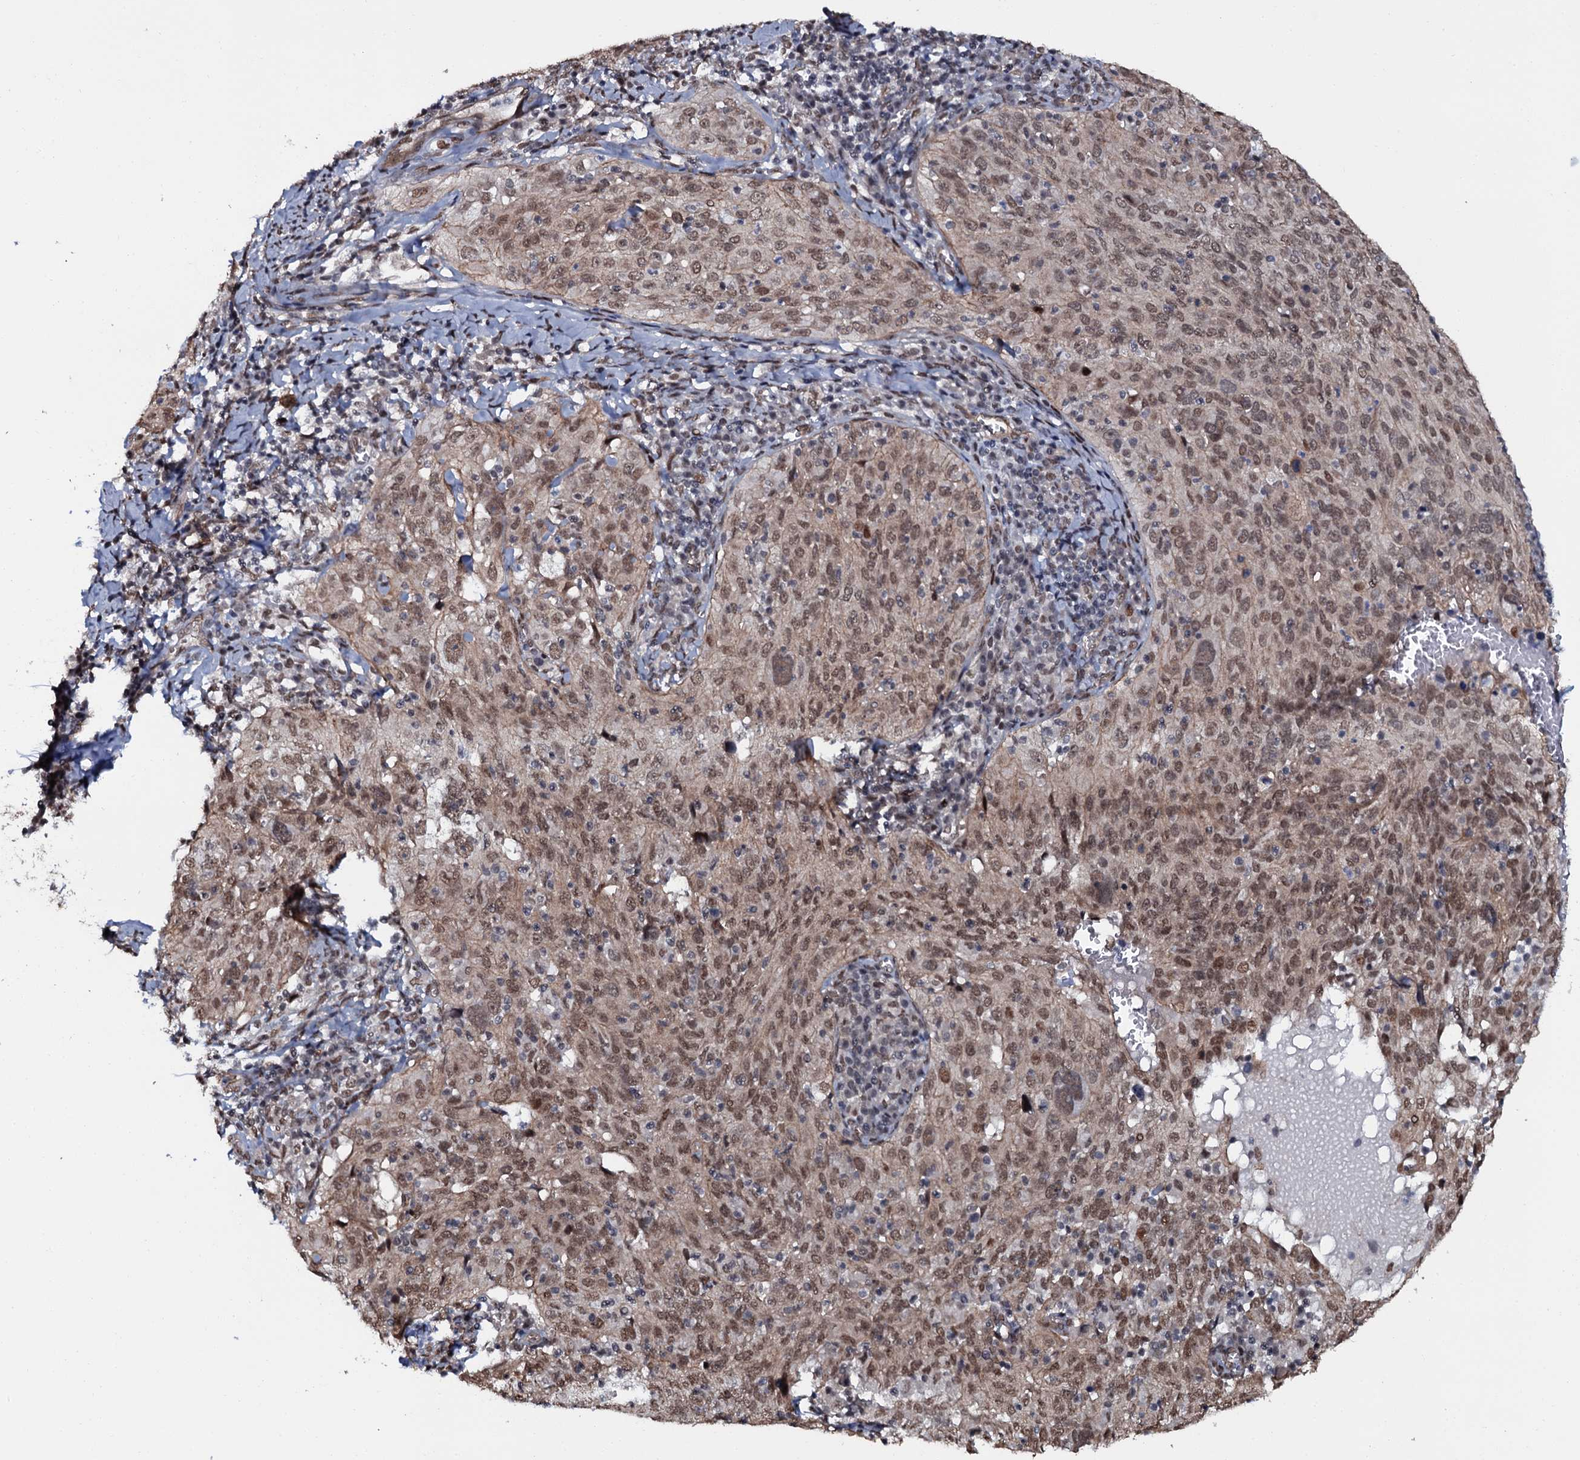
{"staining": {"intensity": "moderate", "quantity": ">75%", "location": "nuclear"}, "tissue": "cervical cancer", "cell_type": "Tumor cells", "image_type": "cancer", "snomed": [{"axis": "morphology", "description": "Squamous cell carcinoma, NOS"}, {"axis": "topography", "description": "Cervix"}], "caption": "Cervical cancer stained with a protein marker displays moderate staining in tumor cells.", "gene": "SH2D4B", "patient": {"sex": "female", "age": 31}}